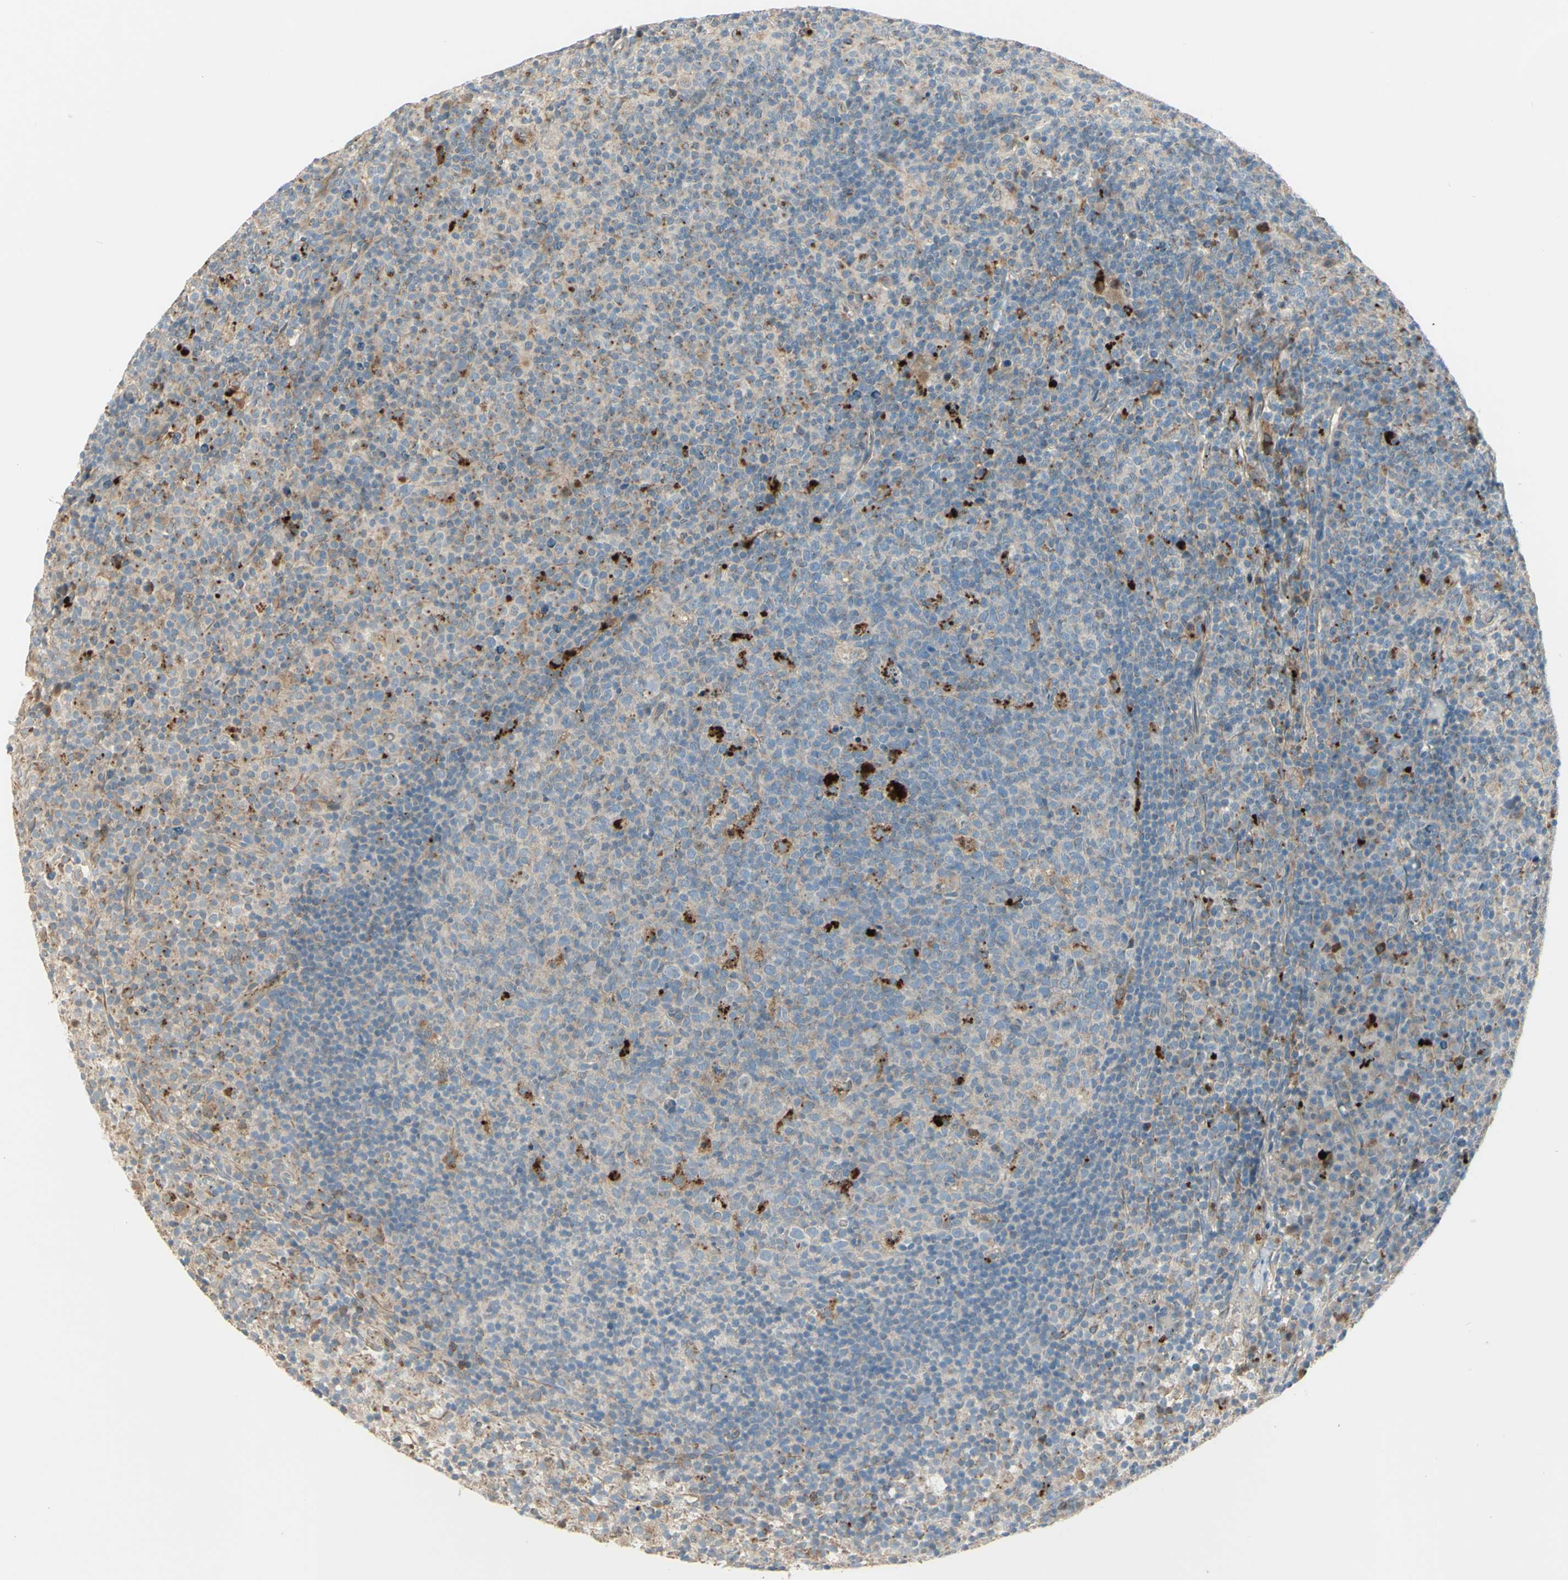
{"staining": {"intensity": "strong", "quantity": "<25%", "location": "cytoplasmic/membranous"}, "tissue": "lymph node", "cell_type": "Germinal center cells", "image_type": "normal", "snomed": [{"axis": "morphology", "description": "Normal tissue, NOS"}, {"axis": "morphology", "description": "Inflammation, NOS"}, {"axis": "topography", "description": "Lymph node"}], "caption": "A brown stain labels strong cytoplasmic/membranous expression of a protein in germinal center cells of unremarkable lymph node. (IHC, brightfield microscopy, high magnification).", "gene": "LMTK2", "patient": {"sex": "male", "age": 55}}